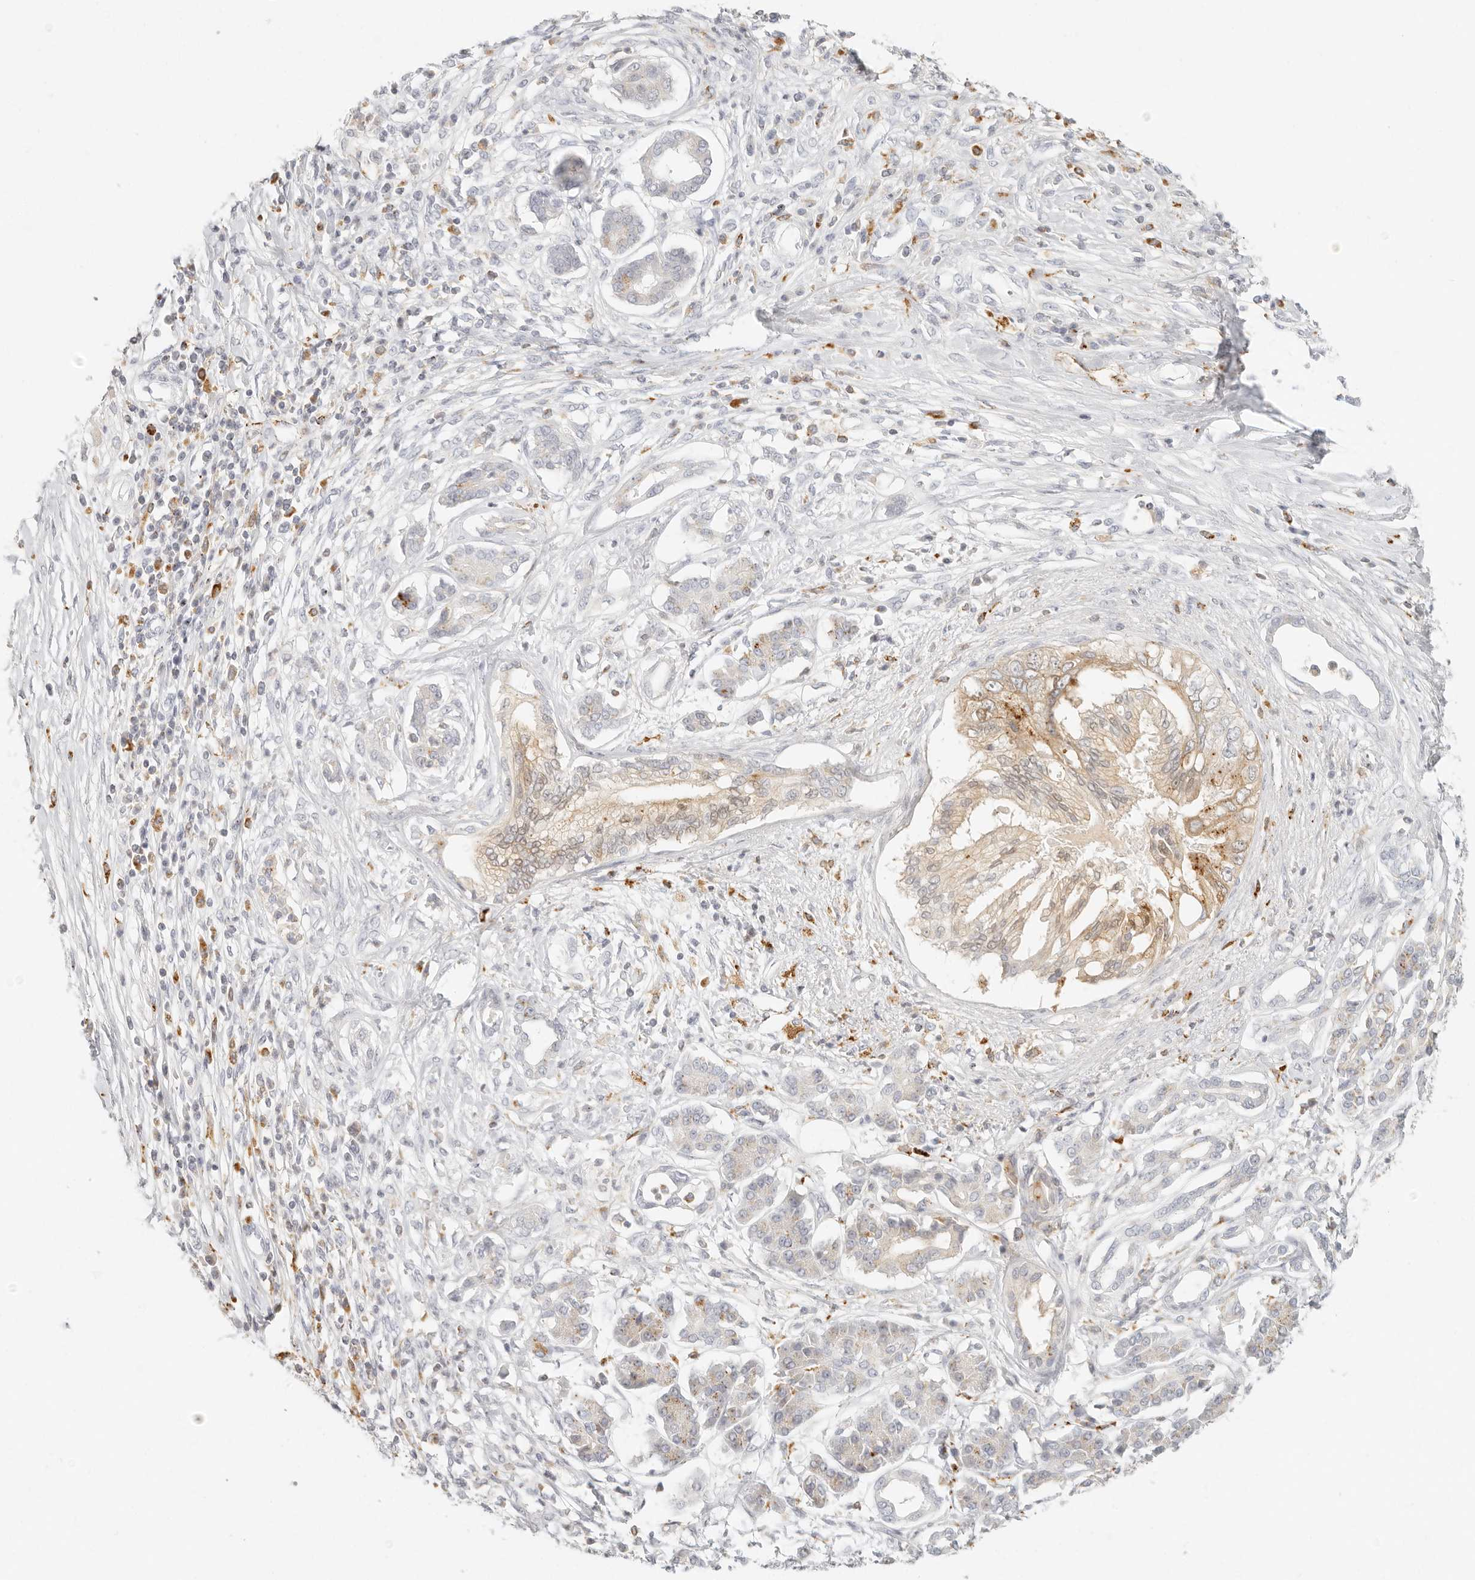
{"staining": {"intensity": "moderate", "quantity": "<25%", "location": "cytoplasmic/membranous"}, "tissue": "pancreatic cancer", "cell_type": "Tumor cells", "image_type": "cancer", "snomed": [{"axis": "morphology", "description": "Adenocarcinoma, NOS"}, {"axis": "topography", "description": "Pancreas"}], "caption": "About <25% of tumor cells in human pancreatic cancer (adenocarcinoma) reveal moderate cytoplasmic/membranous protein staining as visualized by brown immunohistochemical staining.", "gene": "RNASET2", "patient": {"sex": "female", "age": 56}}